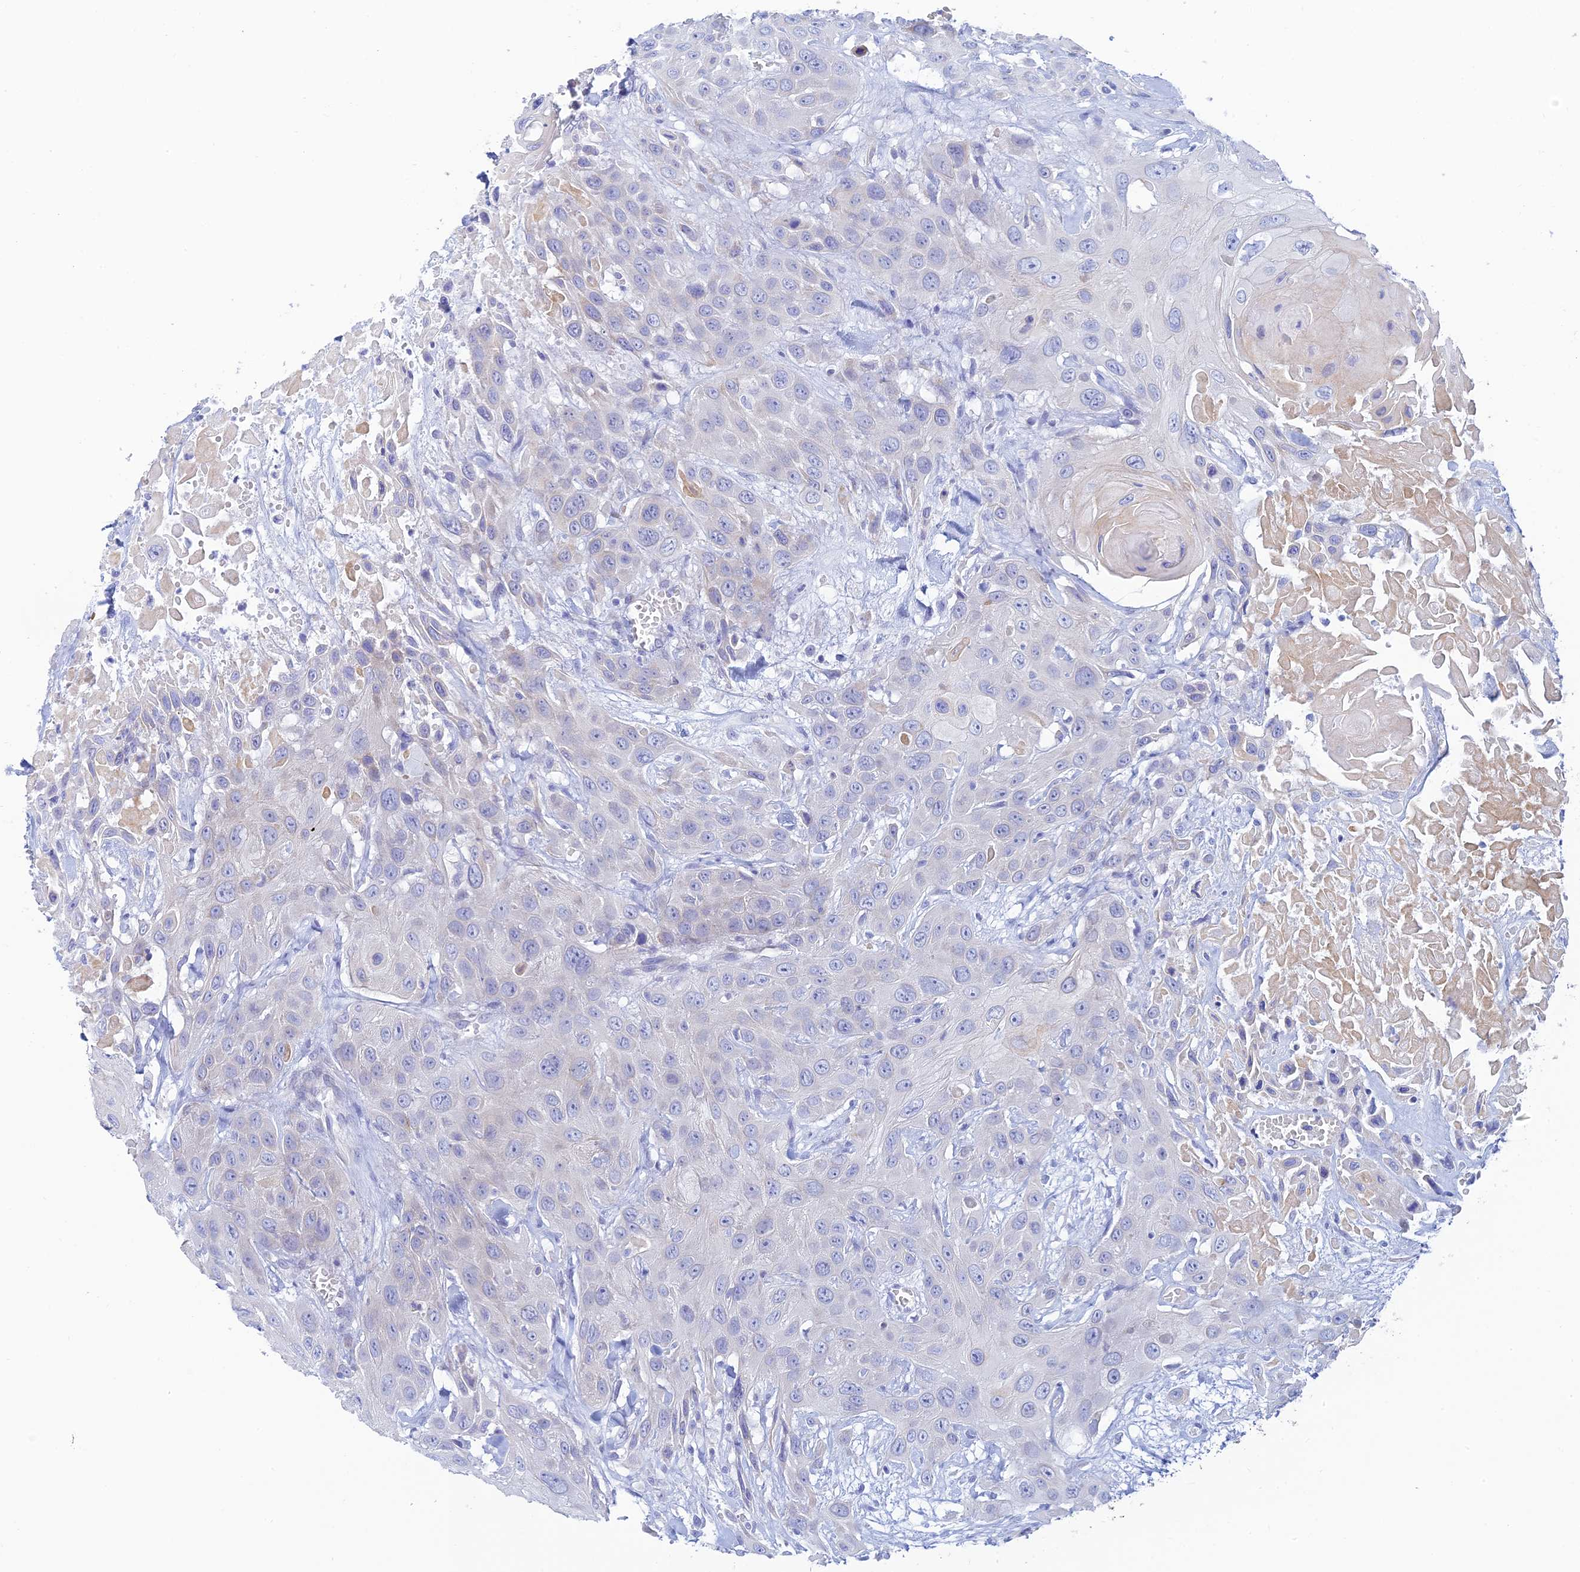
{"staining": {"intensity": "negative", "quantity": "none", "location": "none"}, "tissue": "head and neck cancer", "cell_type": "Tumor cells", "image_type": "cancer", "snomed": [{"axis": "morphology", "description": "Squamous cell carcinoma, NOS"}, {"axis": "topography", "description": "Head-Neck"}], "caption": "Head and neck cancer was stained to show a protein in brown. There is no significant expression in tumor cells.", "gene": "CEP152", "patient": {"sex": "male", "age": 81}}